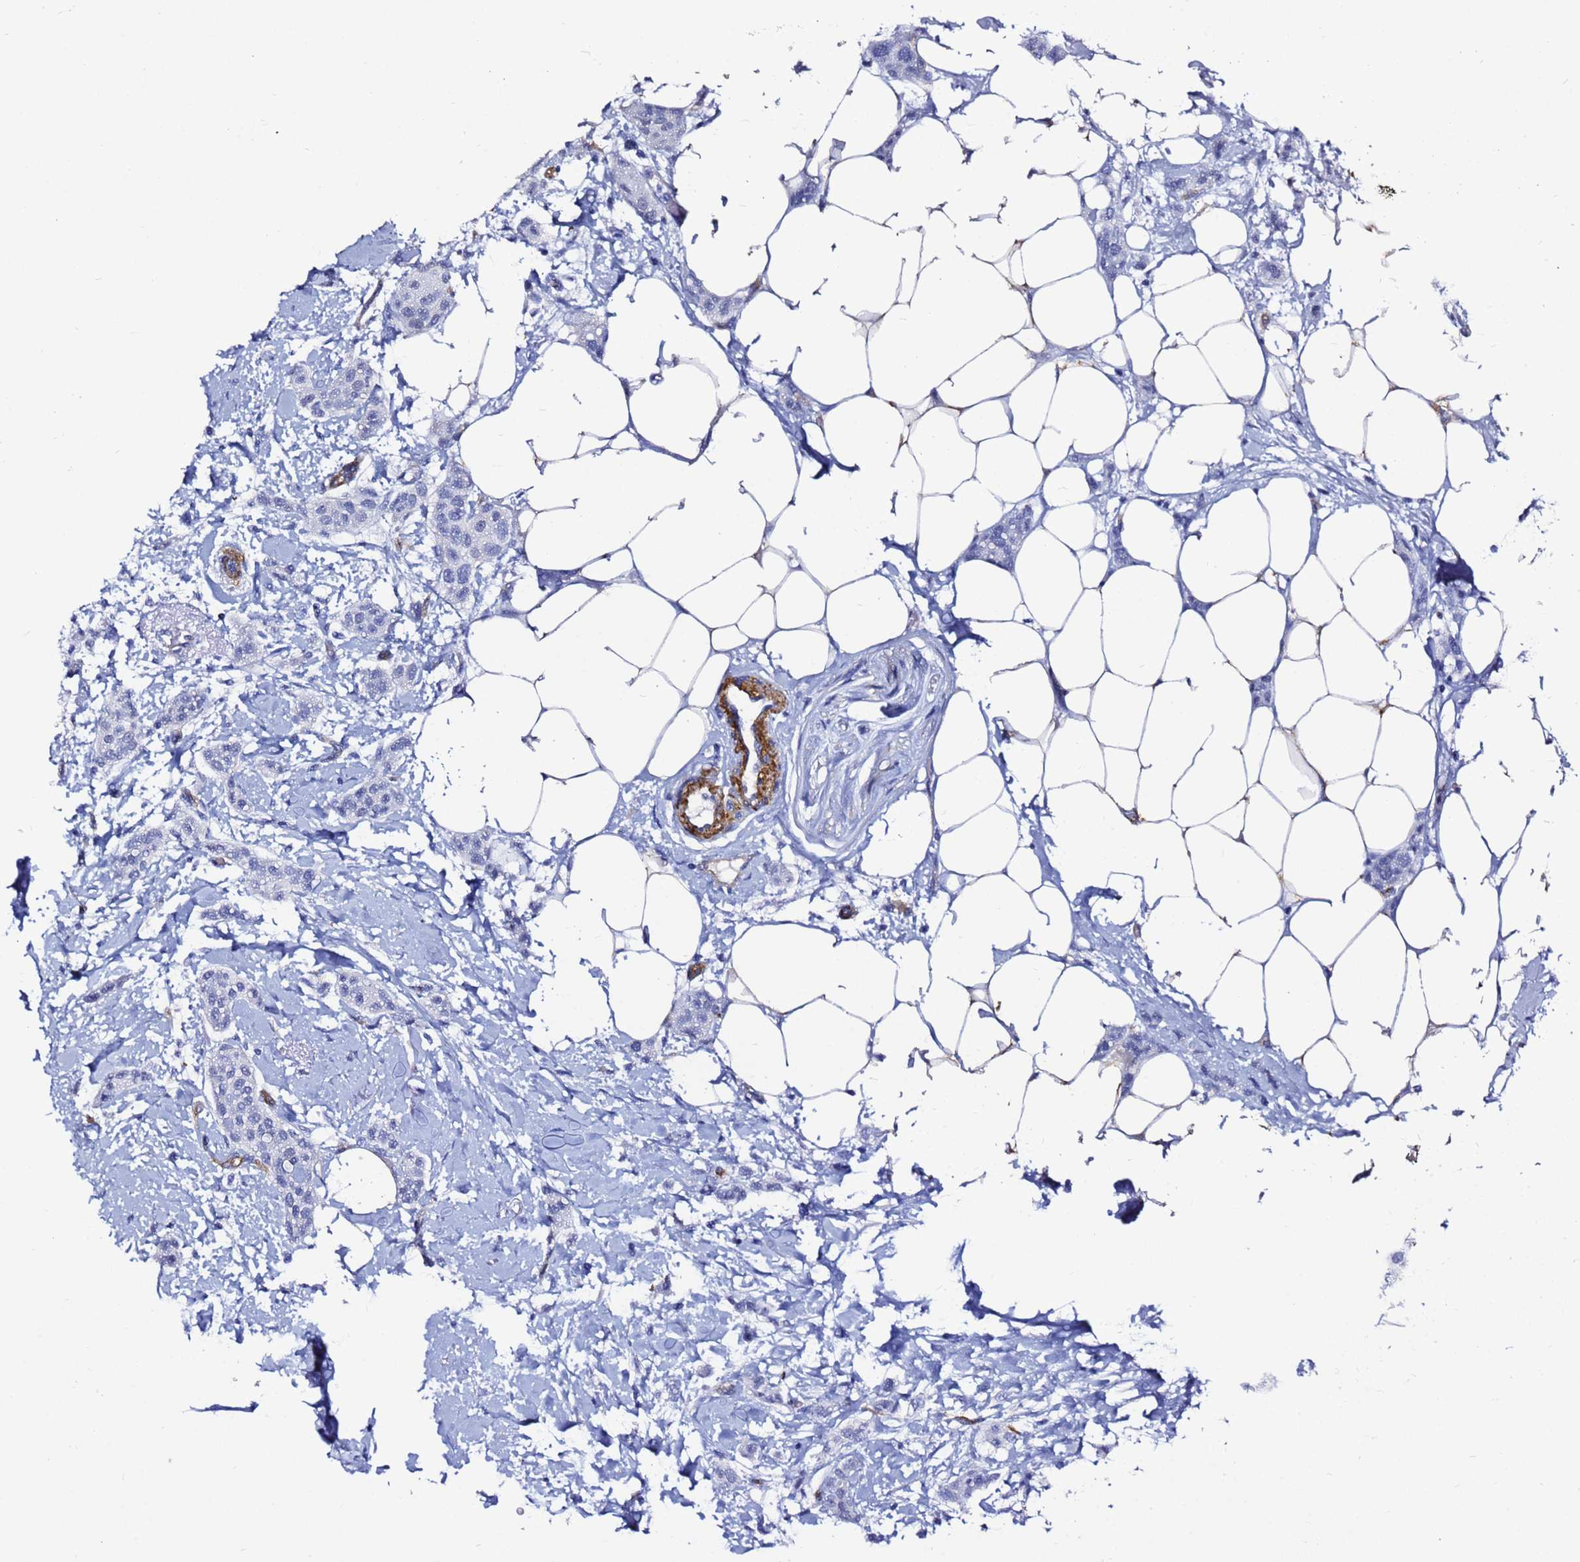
{"staining": {"intensity": "negative", "quantity": "none", "location": "none"}, "tissue": "breast cancer", "cell_type": "Tumor cells", "image_type": "cancer", "snomed": [{"axis": "morphology", "description": "Duct carcinoma"}, {"axis": "topography", "description": "Breast"}], "caption": "High magnification brightfield microscopy of invasive ductal carcinoma (breast) stained with DAB (3,3'-diaminobenzidine) (brown) and counterstained with hematoxylin (blue): tumor cells show no significant staining.", "gene": "DEFB104A", "patient": {"sex": "female", "age": 72}}